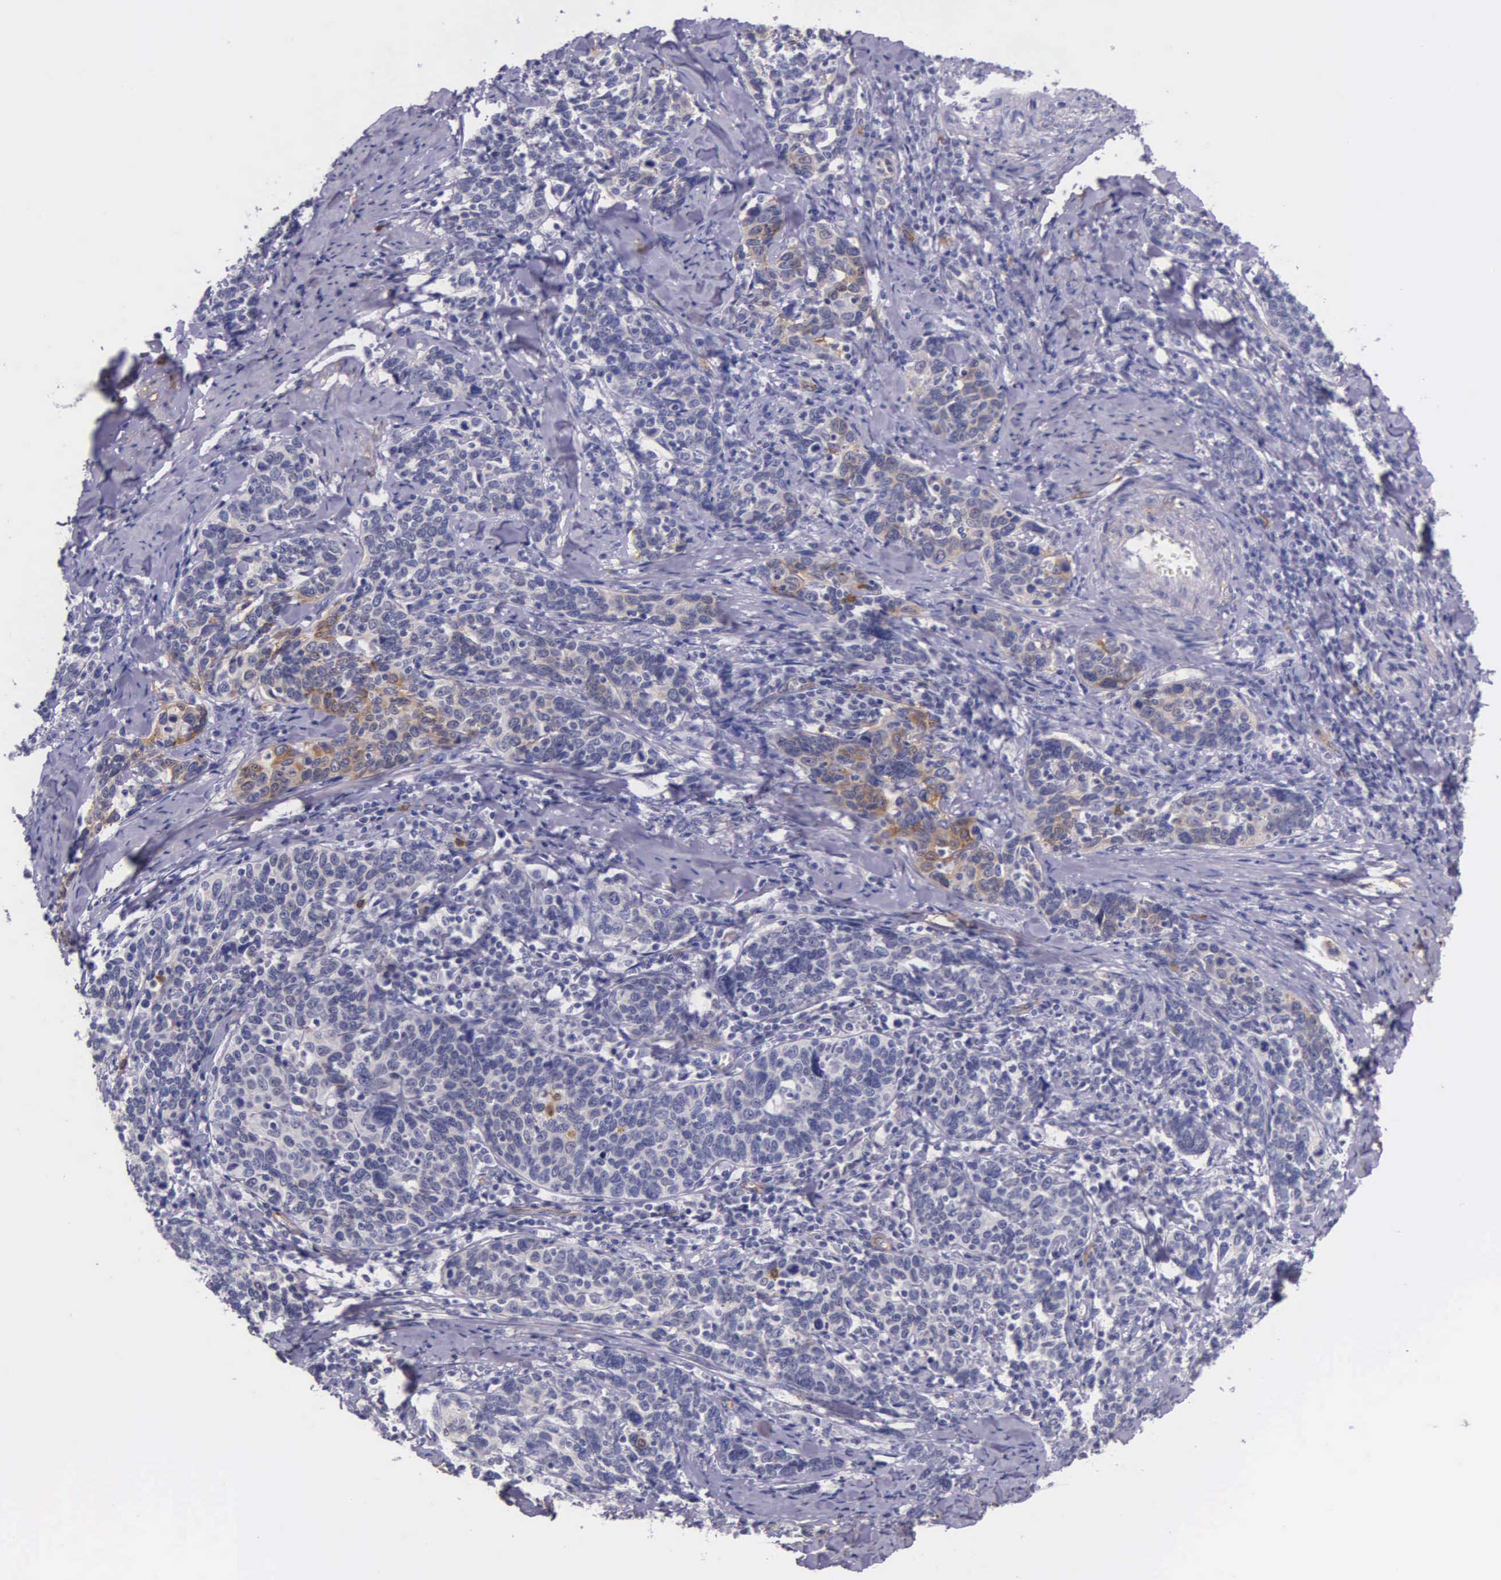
{"staining": {"intensity": "moderate", "quantity": "<25%", "location": "cytoplasmic/membranous"}, "tissue": "cervical cancer", "cell_type": "Tumor cells", "image_type": "cancer", "snomed": [{"axis": "morphology", "description": "Squamous cell carcinoma, NOS"}, {"axis": "topography", "description": "Cervix"}], "caption": "This histopathology image displays immunohistochemistry staining of human squamous cell carcinoma (cervical), with low moderate cytoplasmic/membranous positivity in approximately <25% of tumor cells.", "gene": "AHNAK2", "patient": {"sex": "female", "age": 41}}